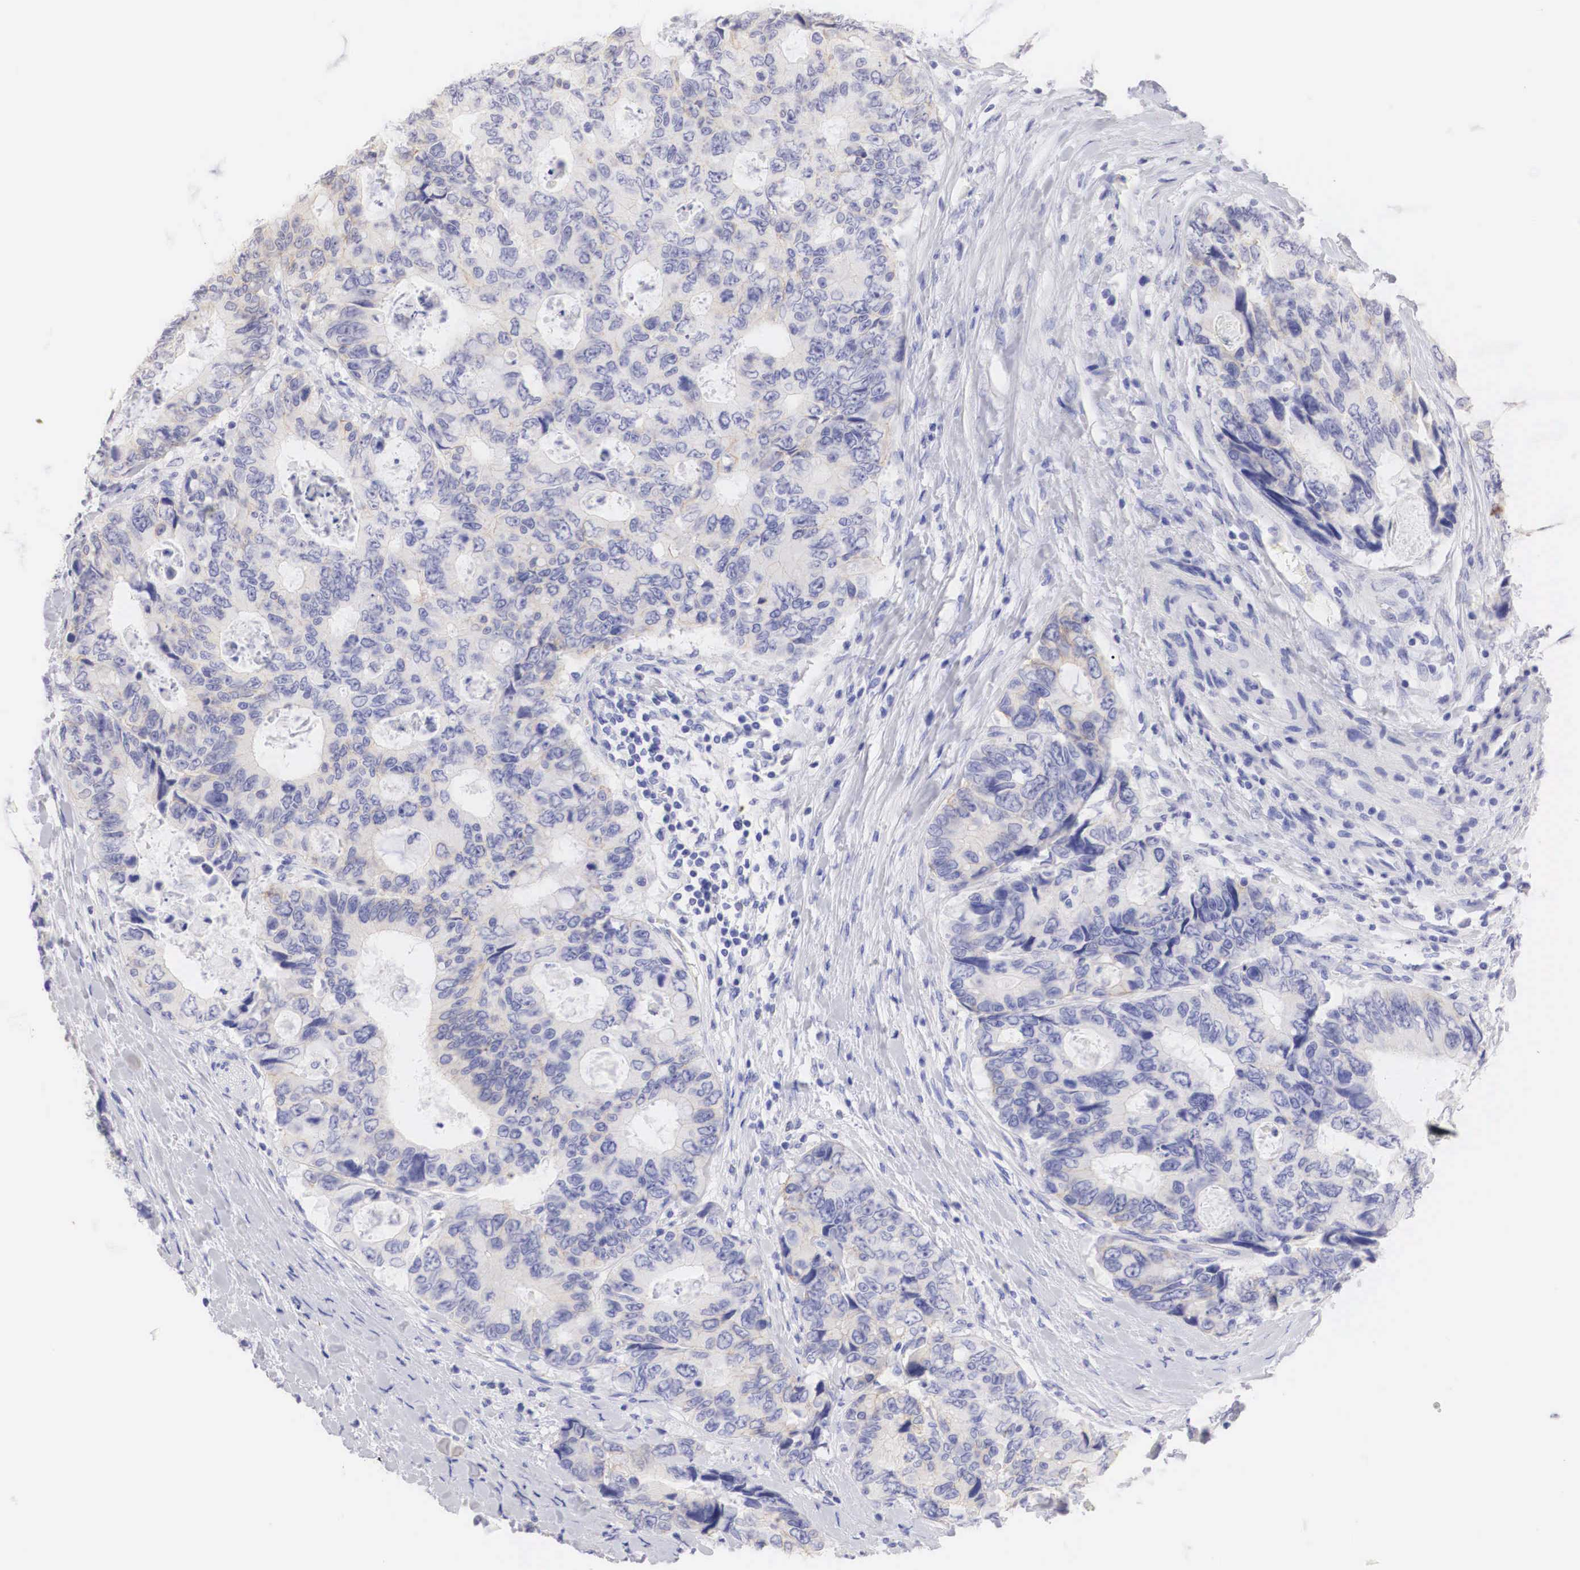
{"staining": {"intensity": "weak", "quantity": ">75%", "location": "cytoplasmic/membranous"}, "tissue": "colorectal cancer", "cell_type": "Tumor cells", "image_type": "cancer", "snomed": [{"axis": "morphology", "description": "Adenocarcinoma, NOS"}, {"axis": "topography", "description": "Rectum"}], "caption": "IHC of human colorectal cancer demonstrates low levels of weak cytoplasmic/membranous expression in approximately >75% of tumor cells. (DAB IHC with brightfield microscopy, high magnification).", "gene": "ERBB2", "patient": {"sex": "female", "age": 67}}